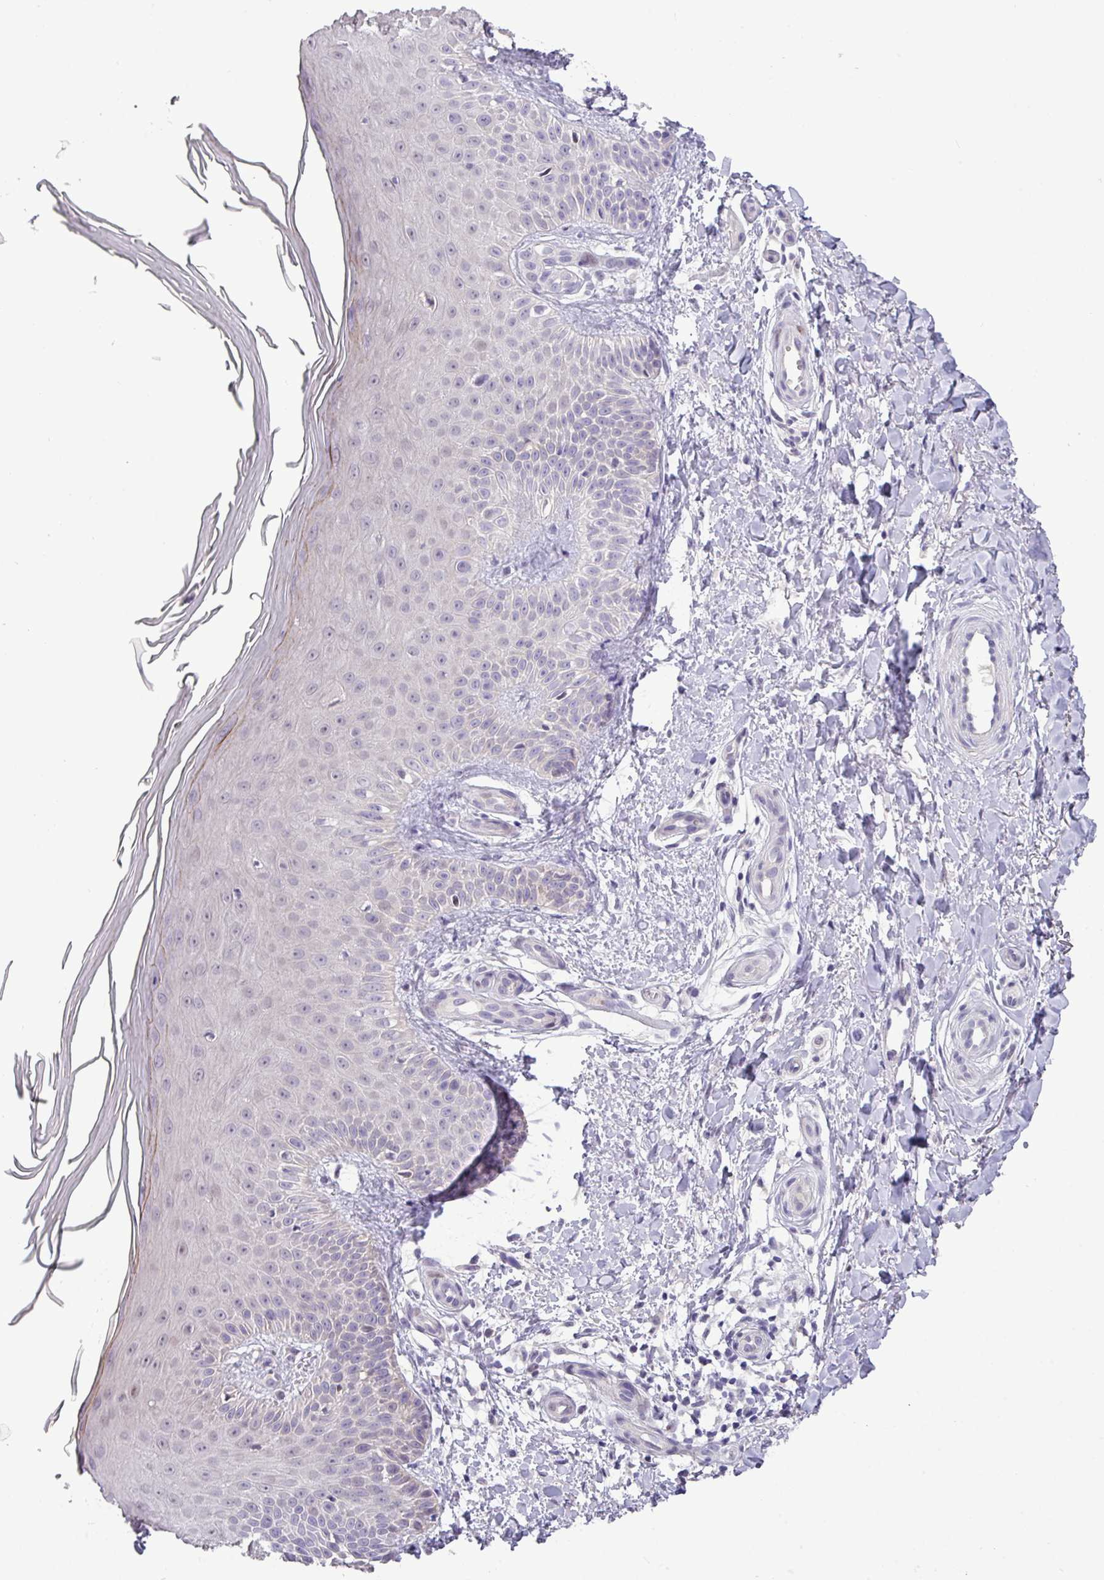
{"staining": {"intensity": "negative", "quantity": "none", "location": "none"}, "tissue": "skin", "cell_type": "Fibroblasts", "image_type": "normal", "snomed": [{"axis": "morphology", "description": "Normal tissue, NOS"}, {"axis": "topography", "description": "Skin"}], "caption": "High power microscopy image of an immunohistochemistry (IHC) micrograph of unremarkable skin, revealing no significant staining in fibroblasts. (Immunohistochemistry, brightfield microscopy, high magnification).", "gene": "RIPPLY1", "patient": {"sex": "male", "age": 81}}